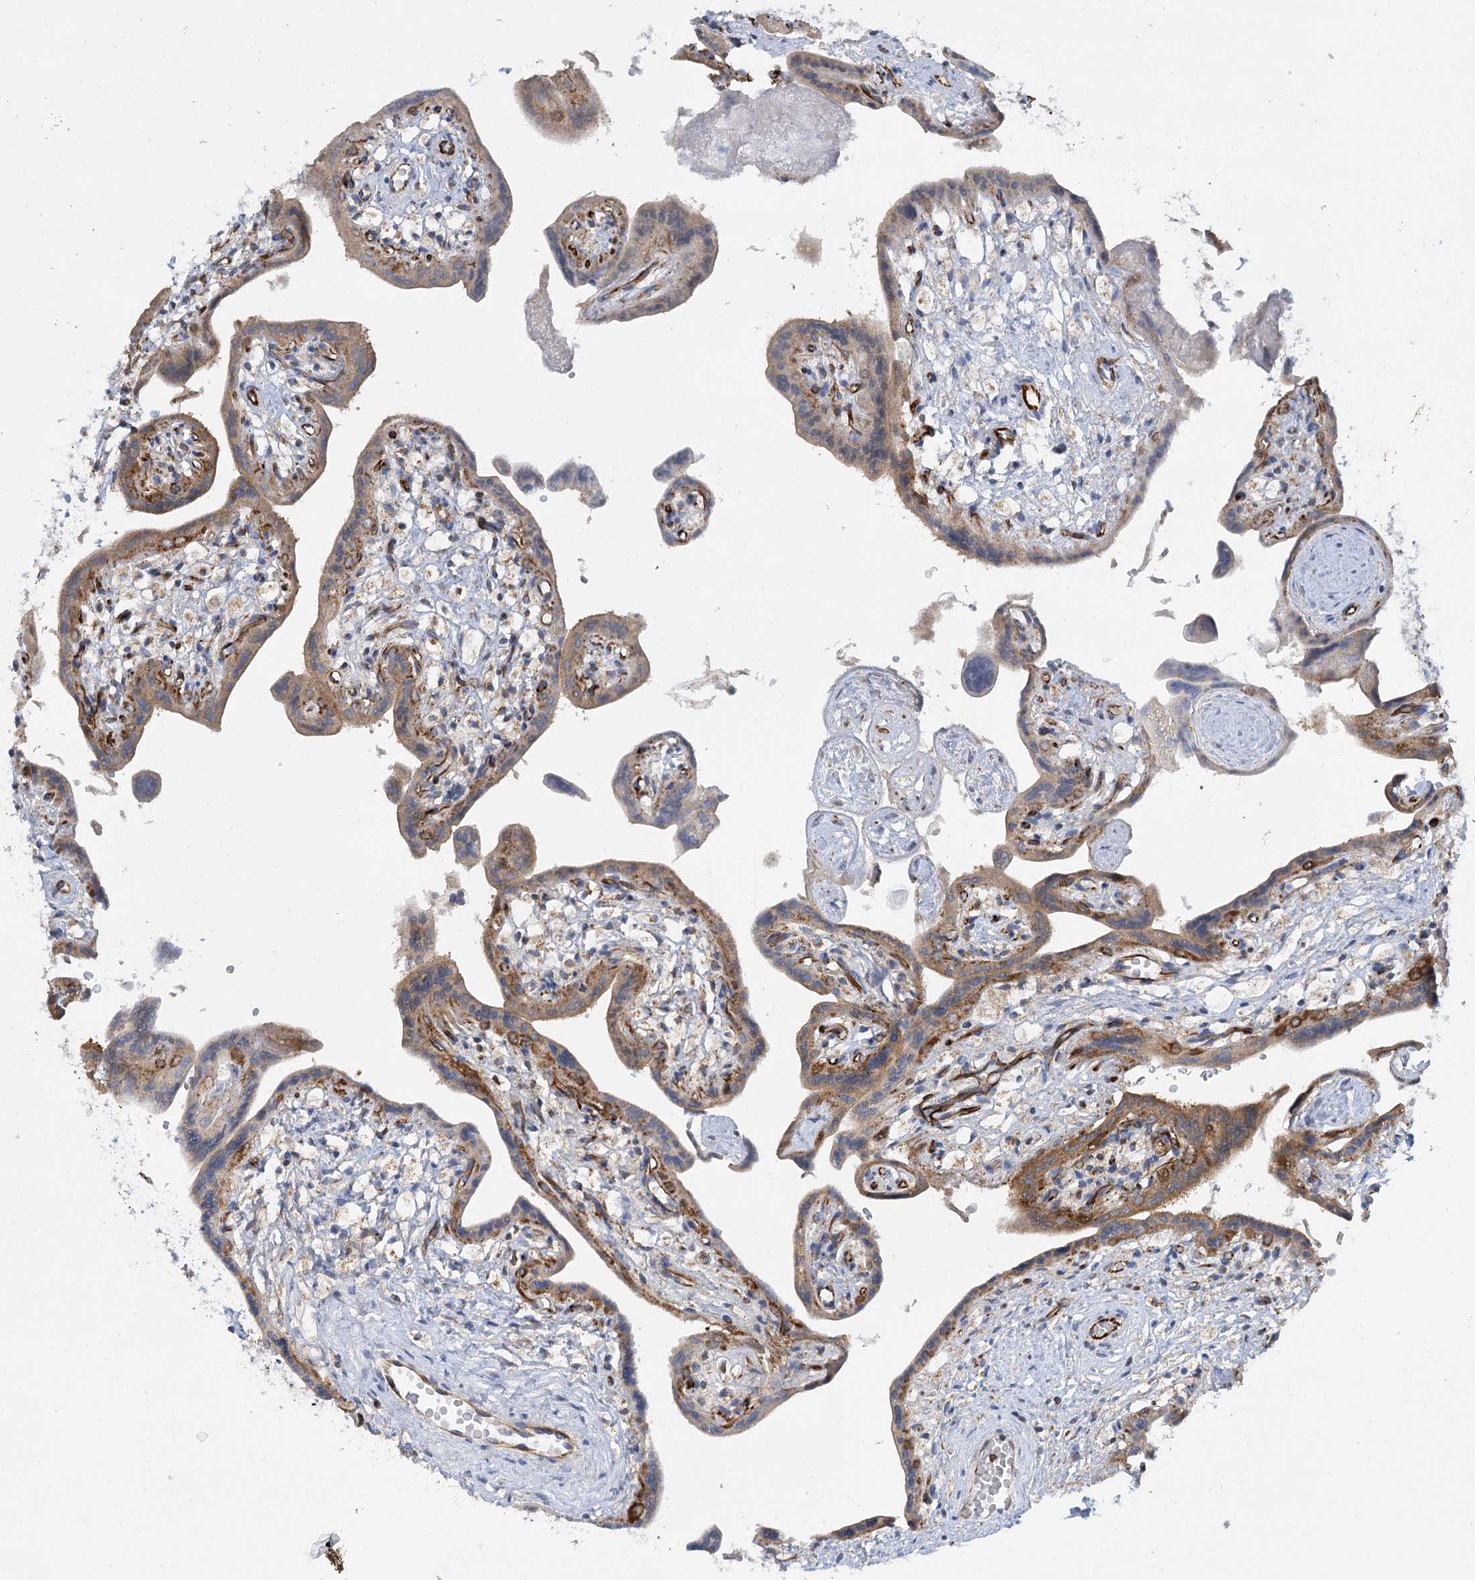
{"staining": {"intensity": "strong", "quantity": "25%-75%", "location": "cytoplasmic/membranous"}, "tissue": "placenta", "cell_type": "Trophoblastic cells", "image_type": "normal", "snomed": [{"axis": "morphology", "description": "Normal tissue, NOS"}, {"axis": "topography", "description": "Placenta"}], "caption": "Brown immunohistochemical staining in benign human placenta reveals strong cytoplasmic/membranous expression in approximately 25%-75% of trophoblastic cells.", "gene": "DHTKD1", "patient": {"sex": "female", "age": 37}}